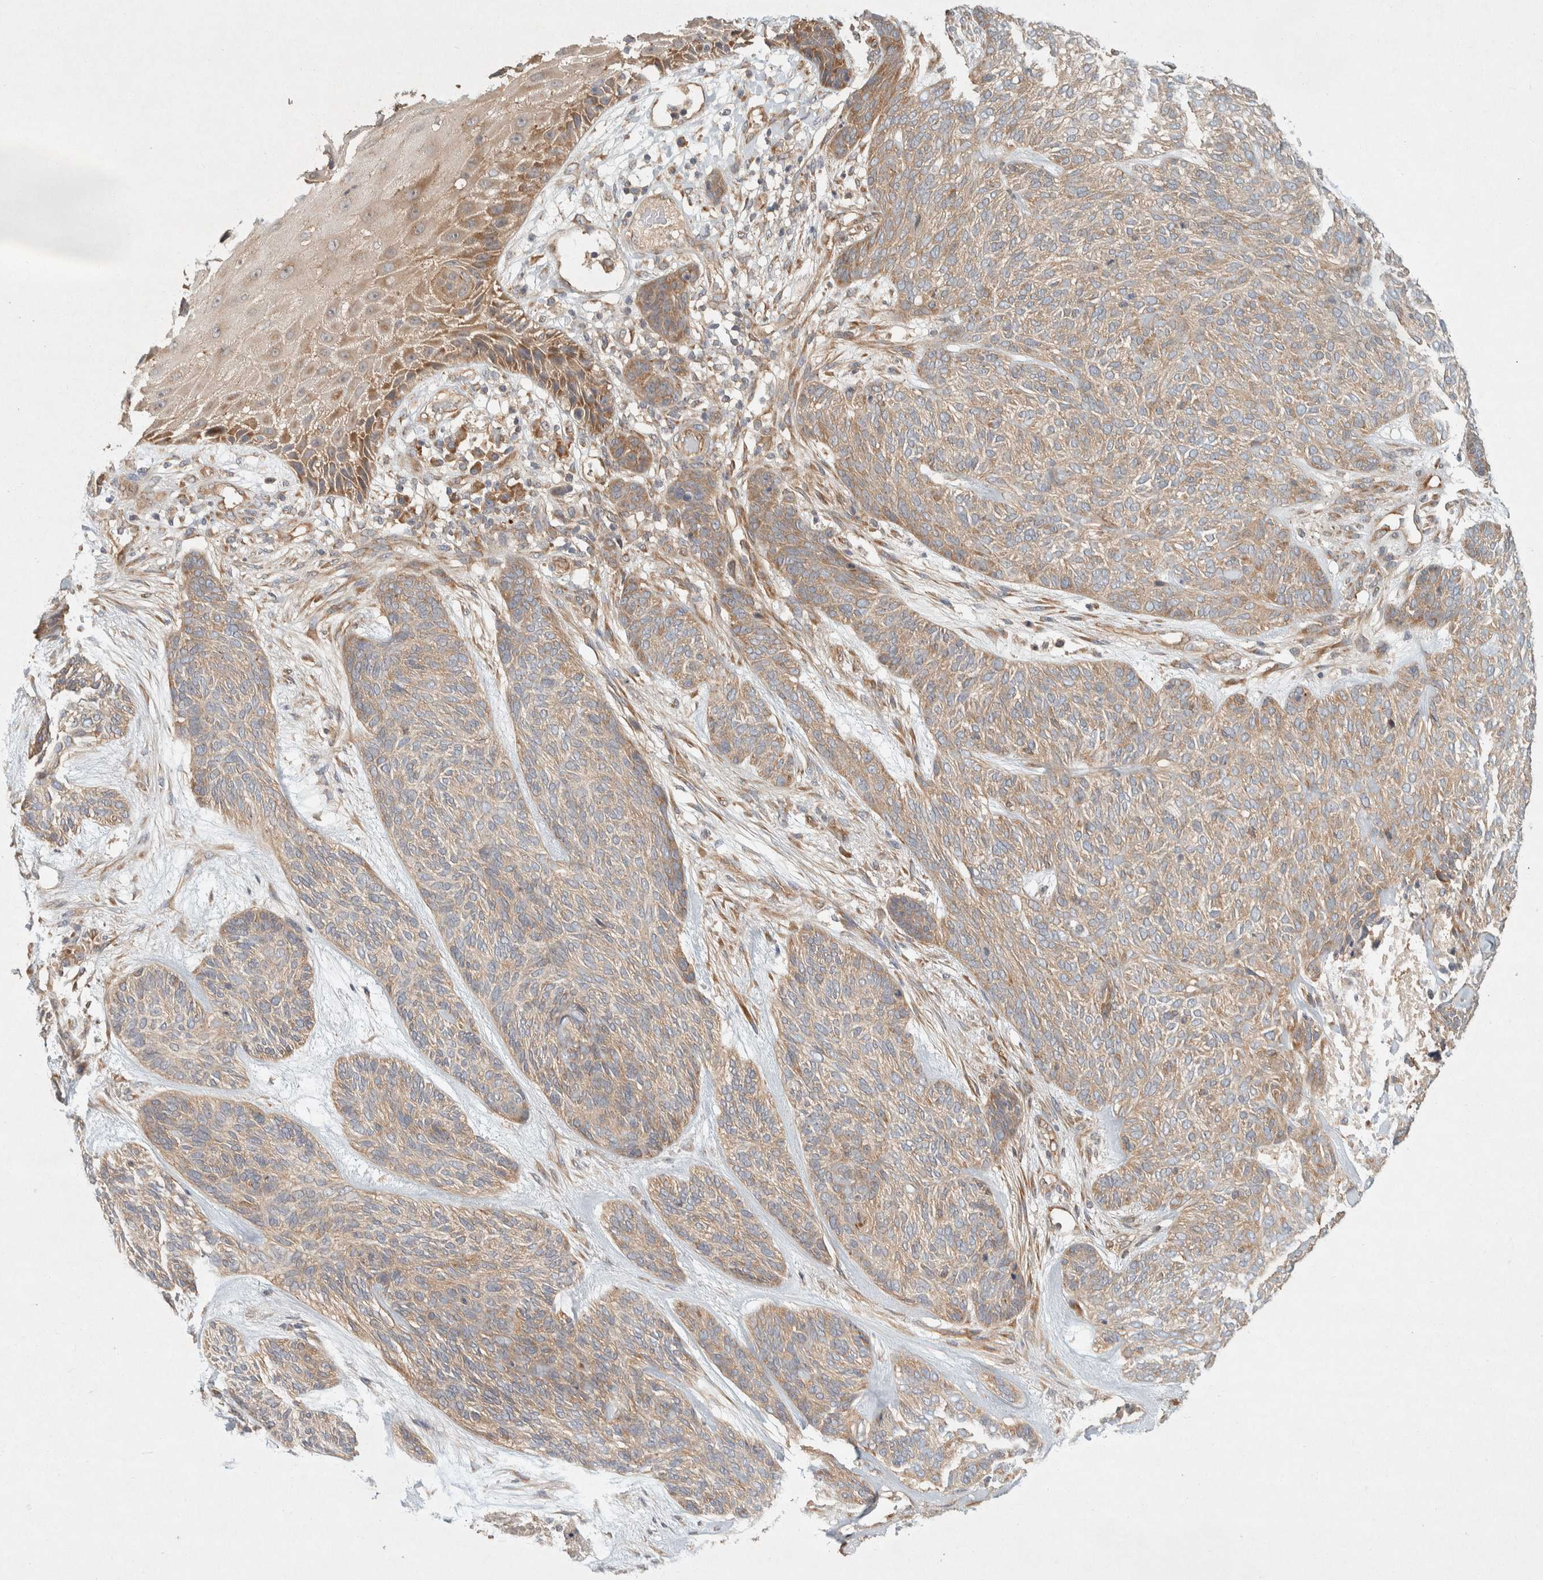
{"staining": {"intensity": "weak", "quantity": ">75%", "location": "cytoplasmic/membranous"}, "tissue": "skin cancer", "cell_type": "Tumor cells", "image_type": "cancer", "snomed": [{"axis": "morphology", "description": "Basal cell carcinoma"}, {"axis": "topography", "description": "Skin"}], "caption": "Immunohistochemistry (IHC) (DAB) staining of human skin basal cell carcinoma reveals weak cytoplasmic/membranous protein positivity in approximately >75% of tumor cells.", "gene": "PXK", "patient": {"sex": "male", "age": 55}}